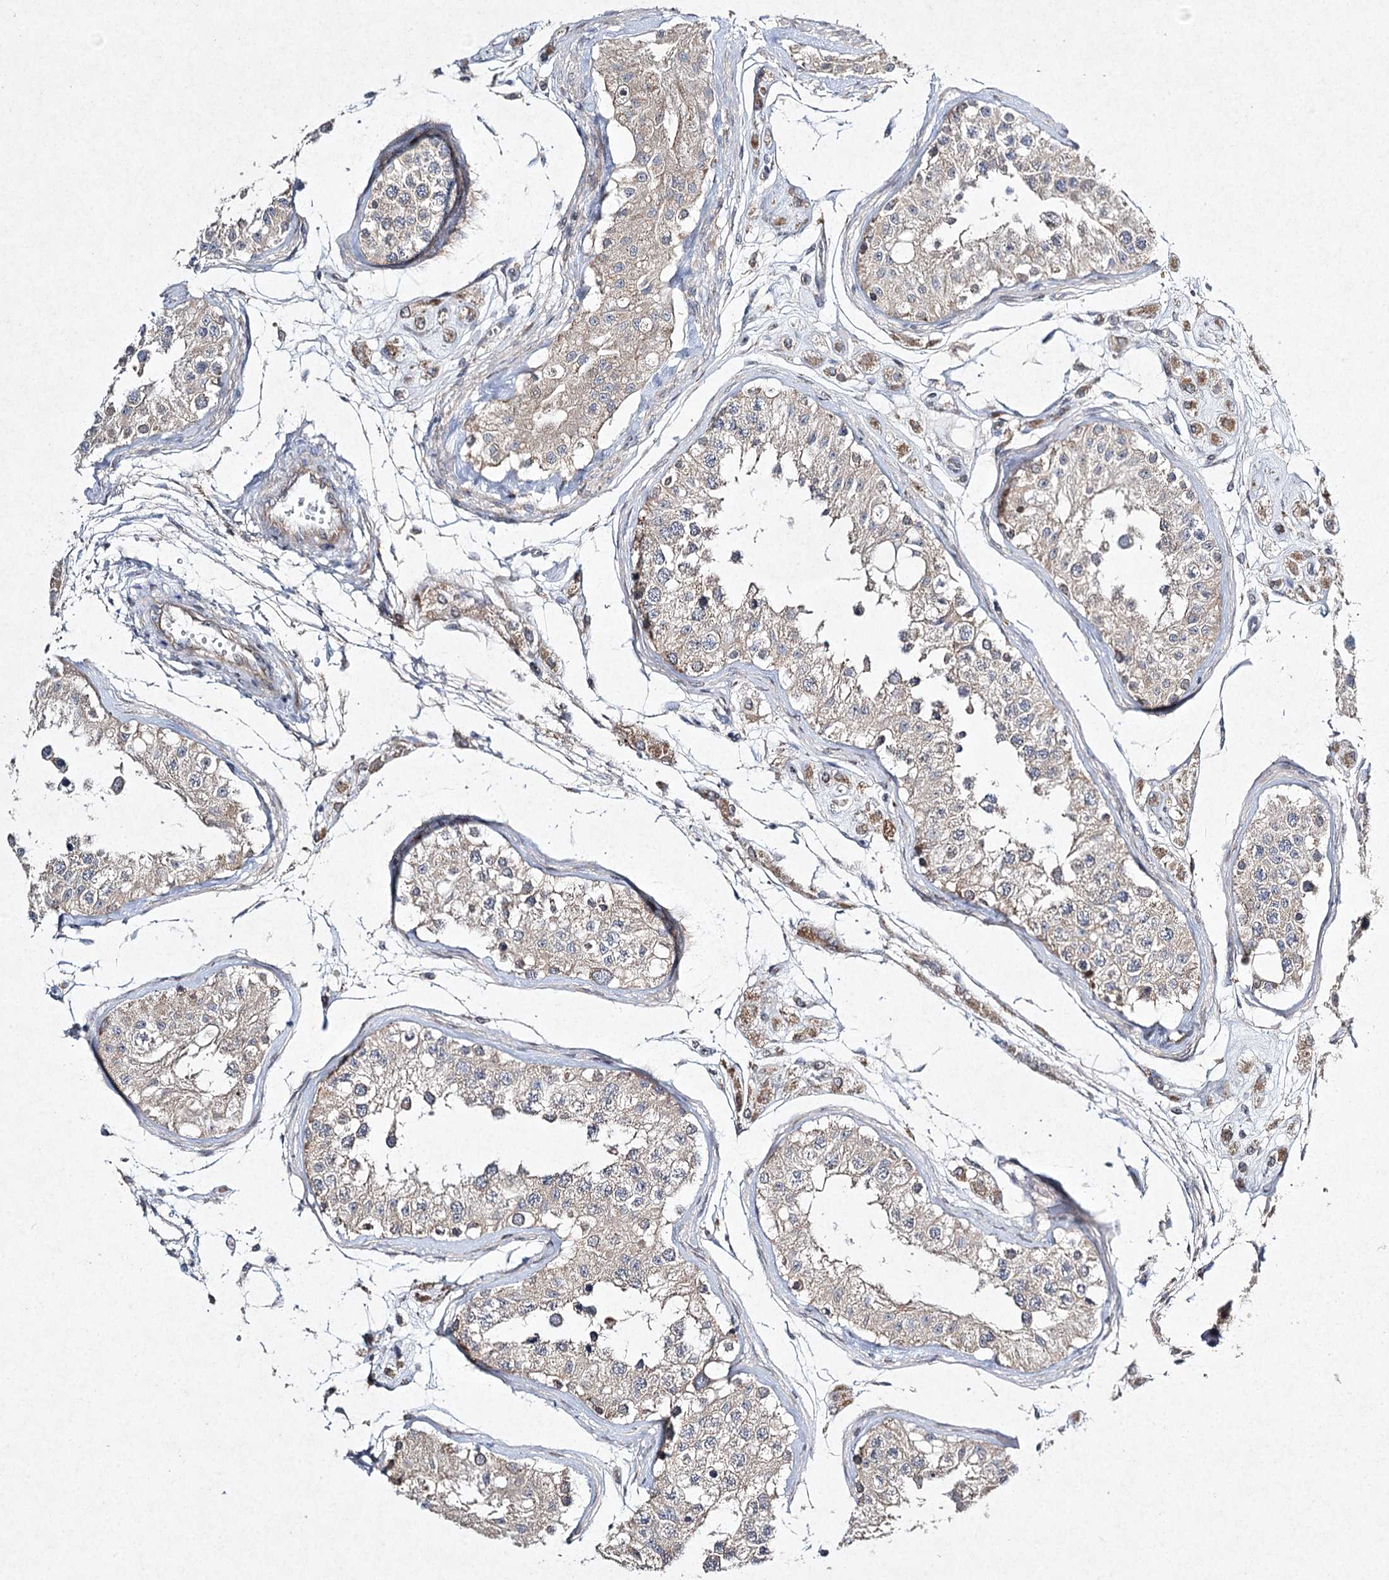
{"staining": {"intensity": "weak", "quantity": "25%-75%", "location": "cytoplasmic/membranous"}, "tissue": "testis", "cell_type": "Cells in seminiferous ducts", "image_type": "normal", "snomed": [{"axis": "morphology", "description": "Normal tissue, NOS"}, {"axis": "morphology", "description": "Adenocarcinoma, metastatic, NOS"}, {"axis": "topography", "description": "Testis"}], "caption": "A brown stain highlights weak cytoplasmic/membranous expression of a protein in cells in seminiferous ducts of normal human testis. The staining was performed using DAB (3,3'-diaminobenzidine), with brown indicating positive protein expression. Nuclei are stained blue with hematoxylin.", "gene": "FANCL", "patient": {"sex": "male", "age": 26}}